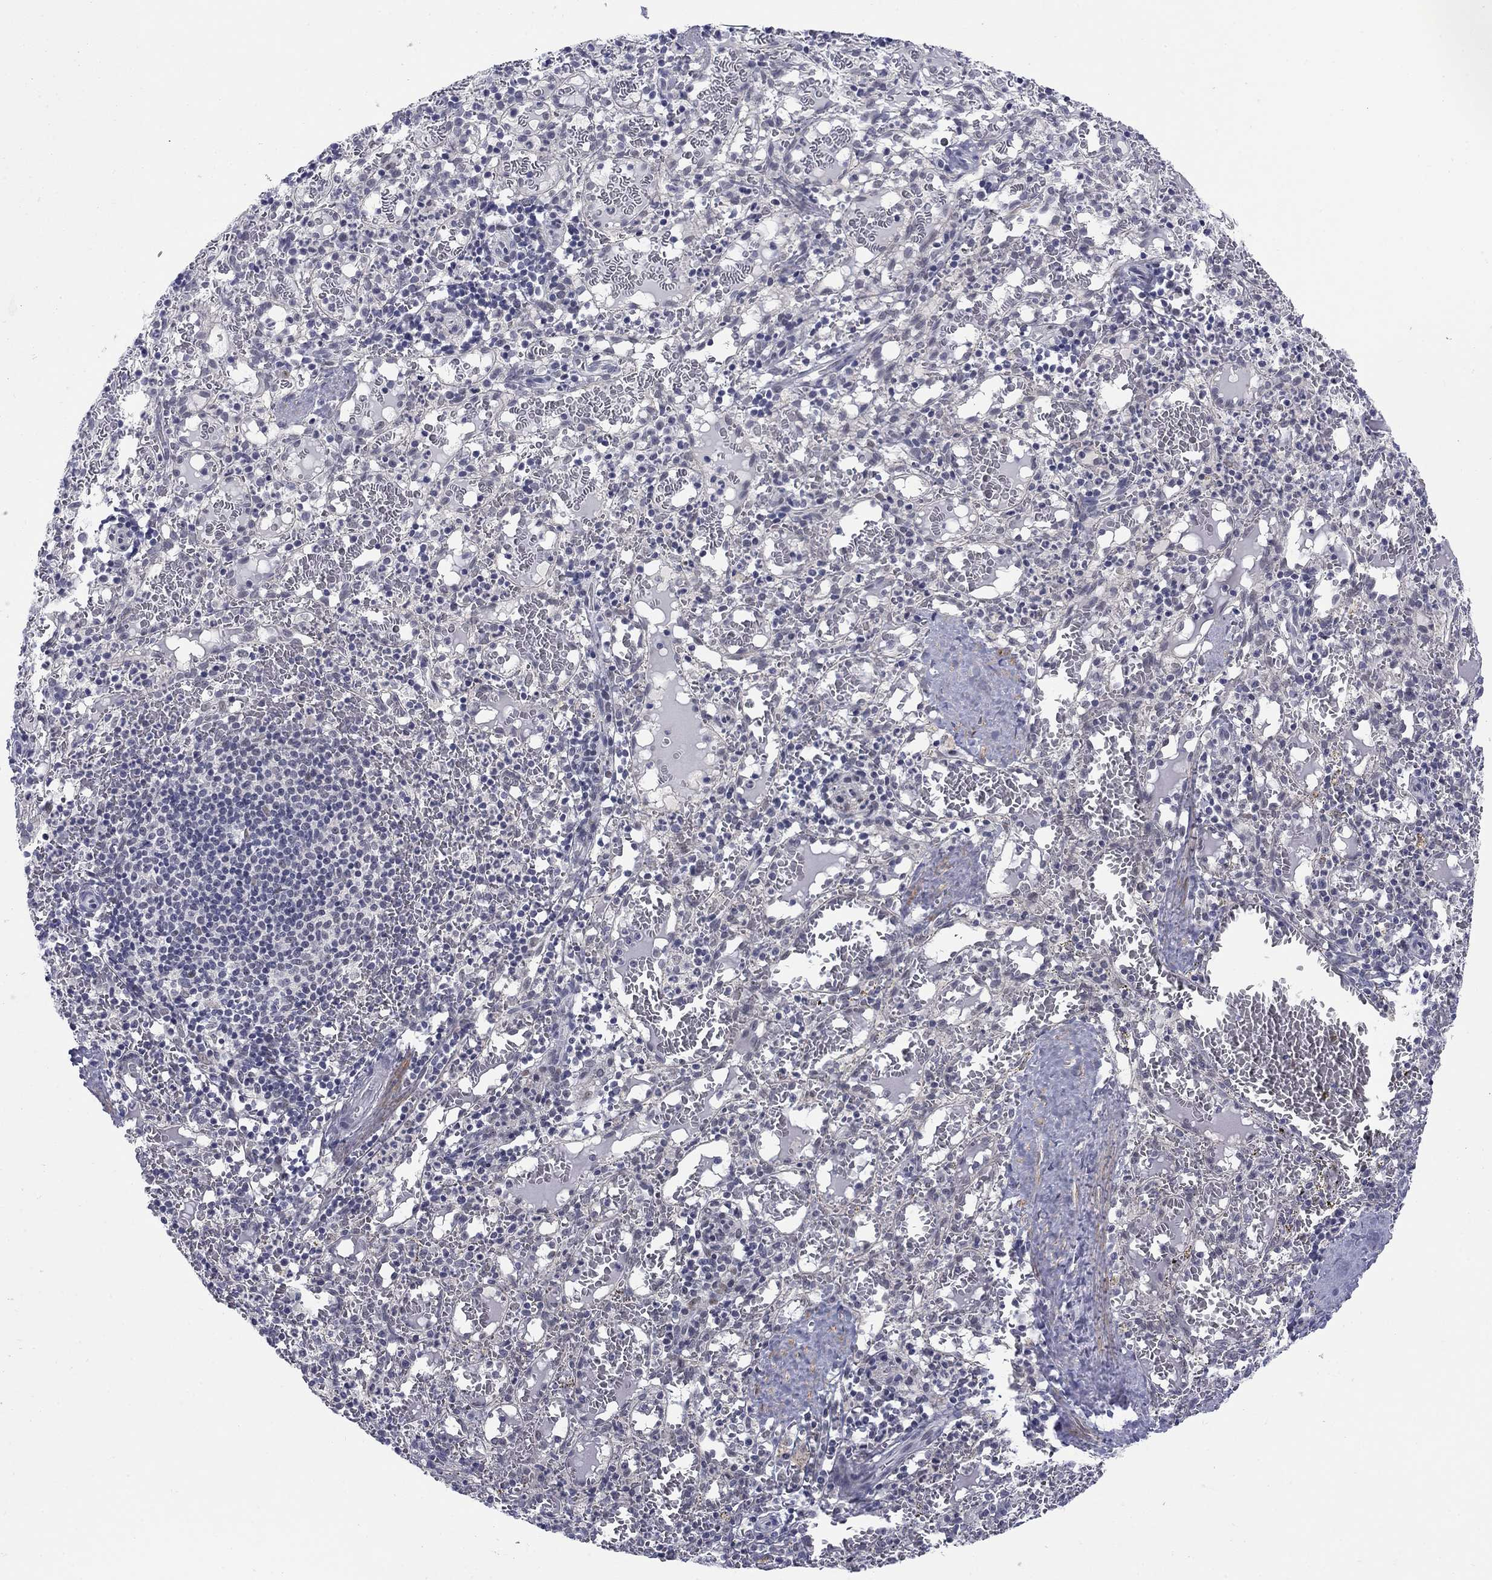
{"staining": {"intensity": "negative", "quantity": "none", "location": "none"}, "tissue": "spleen", "cell_type": "Cells in red pulp", "image_type": "normal", "snomed": [{"axis": "morphology", "description": "Normal tissue, NOS"}, {"axis": "topography", "description": "Spleen"}], "caption": "DAB (3,3'-diaminobenzidine) immunohistochemical staining of normal human spleen reveals no significant positivity in cells in red pulp.", "gene": "TIGD4", "patient": {"sex": "male", "age": 11}}